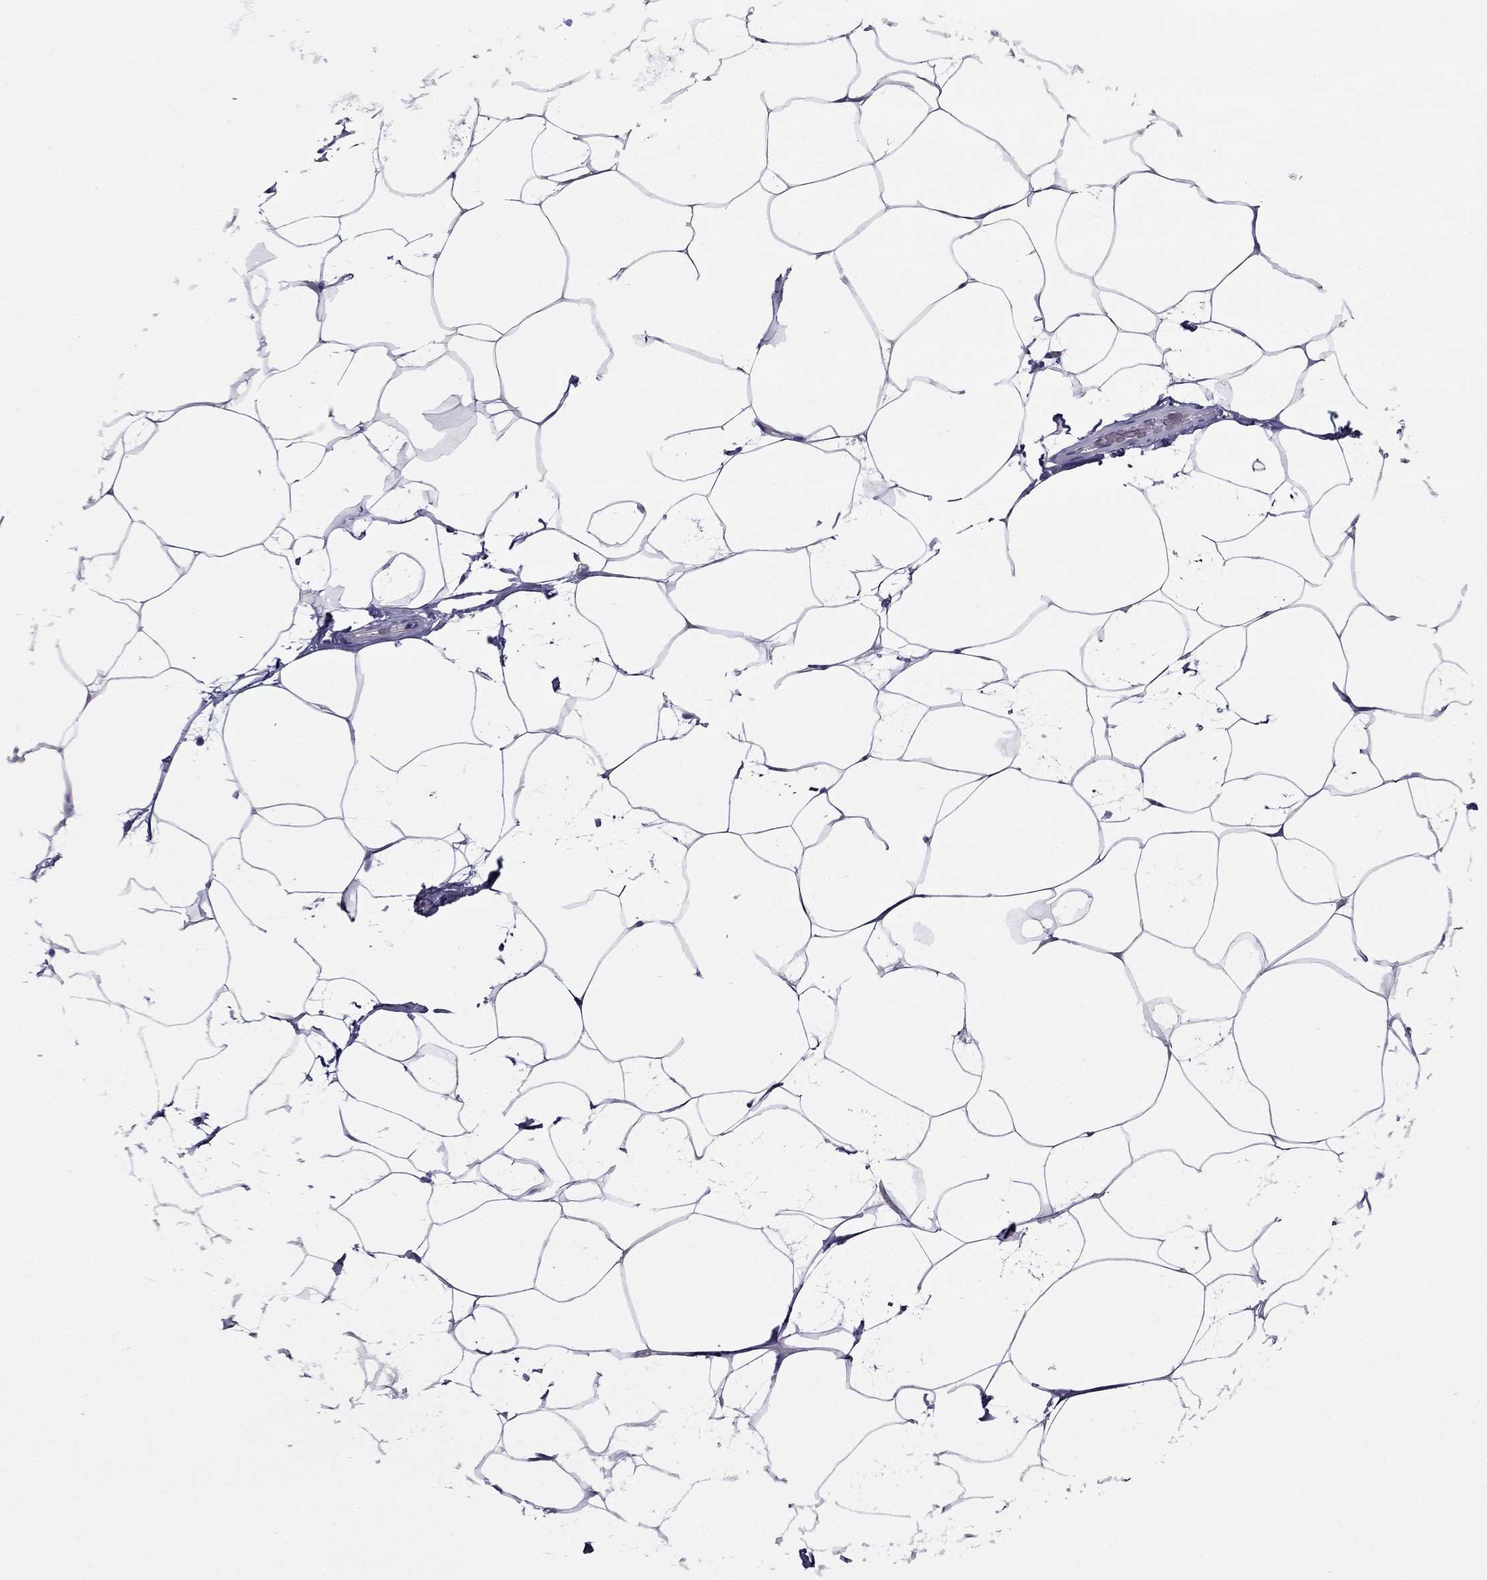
{"staining": {"intensity": "negative", "quantity": "none", "location": "none"}, "tissue": "breast", "cell_type": "Adipocytes", "image_type": "normal", "snomed": [{"axis": "morphology", "description": "Normal tissue, NOS"}, {"axis": "topography", "description": "Breast"}], "caption": "This is an immunohistochemistry (IHC) image of unremarkable breast. There is no staining in adipocytes.", "gene": "ZNF541", "patient": {"sex": "female", "age": 32}}